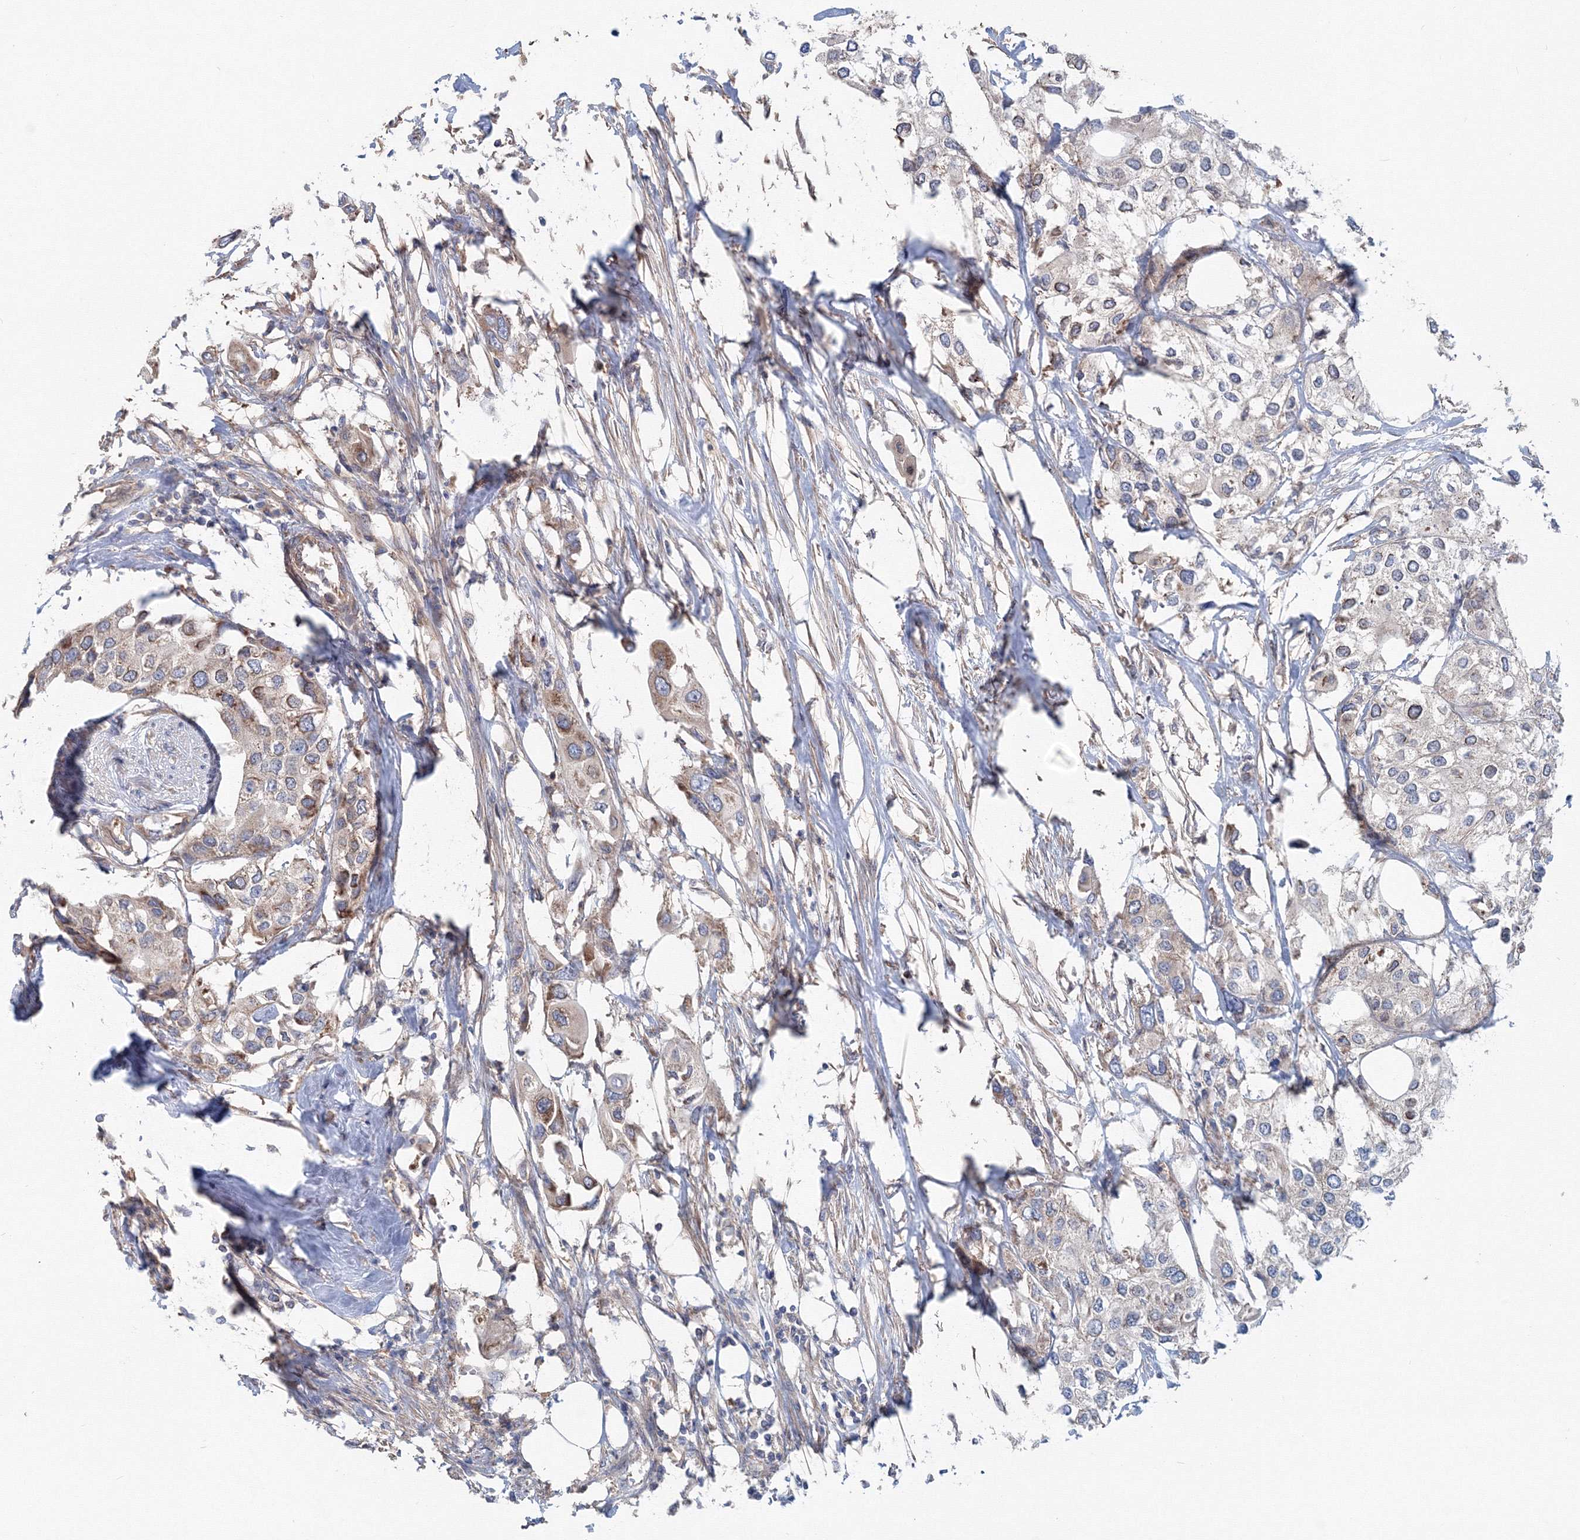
{"staining": {"intensity": "weak", "quantity": "<25%", "location": "cytoplasmic/membranous"}, "tissue": "urothelial cancer", "cell_type": "Tumor cells", "image_type": "cancer", "snomed": [{"axis": "morphology", "description": "Urothelial carcinoma, High grade"}, {"axis": "topography", "description": "Urinary bladder"}], "caption": "This micrograph is of high-grade urothelial carcinoma stained with IHC to label a protein in brown with the nuclei are counter-stained blue. There is no positivity in tumor cells.", "gene": "EXOC1", "patient": {"sex": "male", "age": 64}}